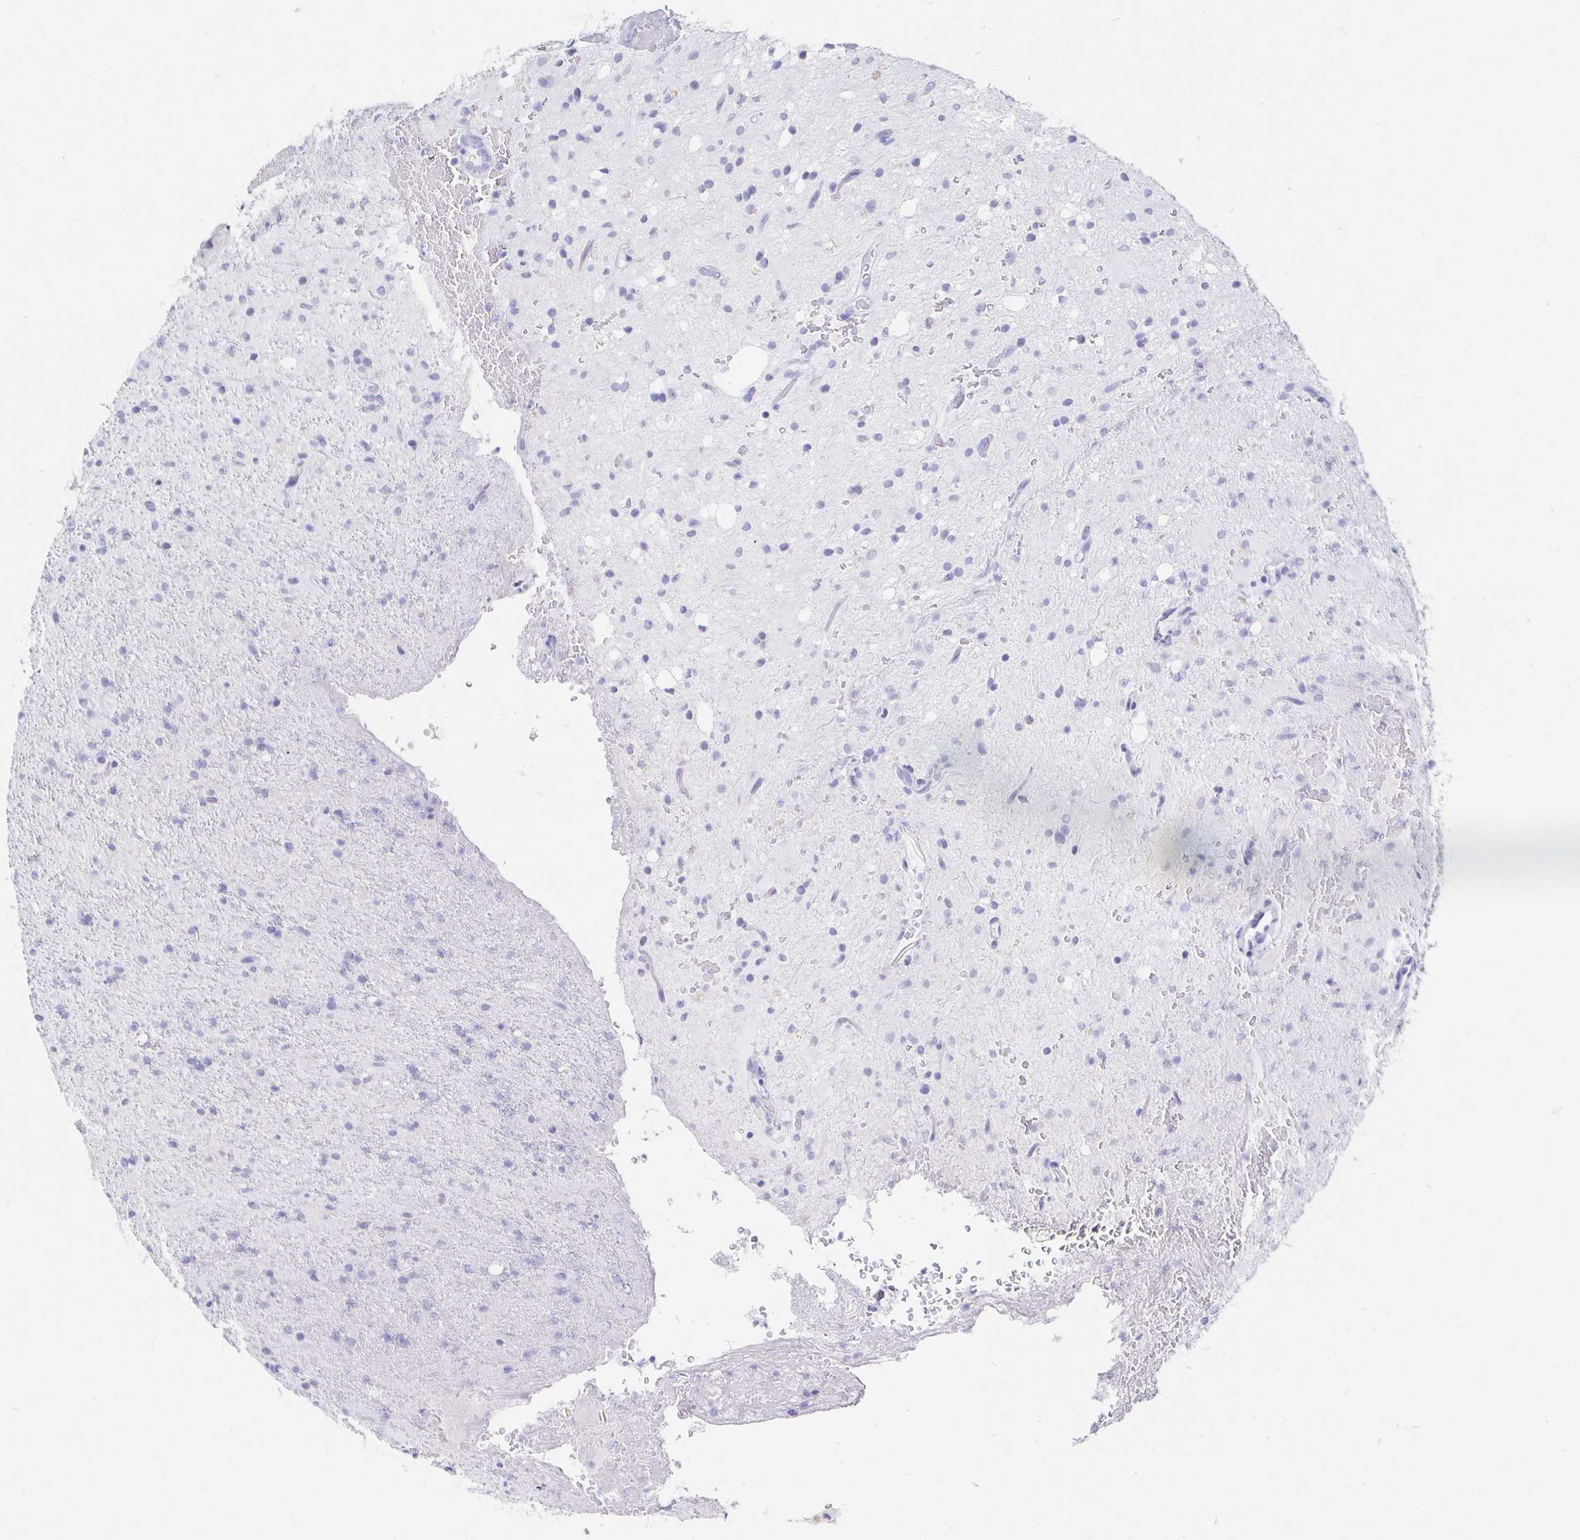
{"staining": {"intensity": "negative", "quantity": "none", "location": "none"}, "tissue": "glioma", "cell_type": "Tumor cells", "image_type": "cancer", "snomed": [{"axis": "morphology", "description": "Glioma, malignant, Low grade"}, {"axis": "topography", "description": "Brain"}], "caption": "Micrograph shows no significant protein positivity in tumor cells of glioma. Nuclei are stained in blue.", "gene": "CR2", "patient": {"sex": "female", "age": 33}}